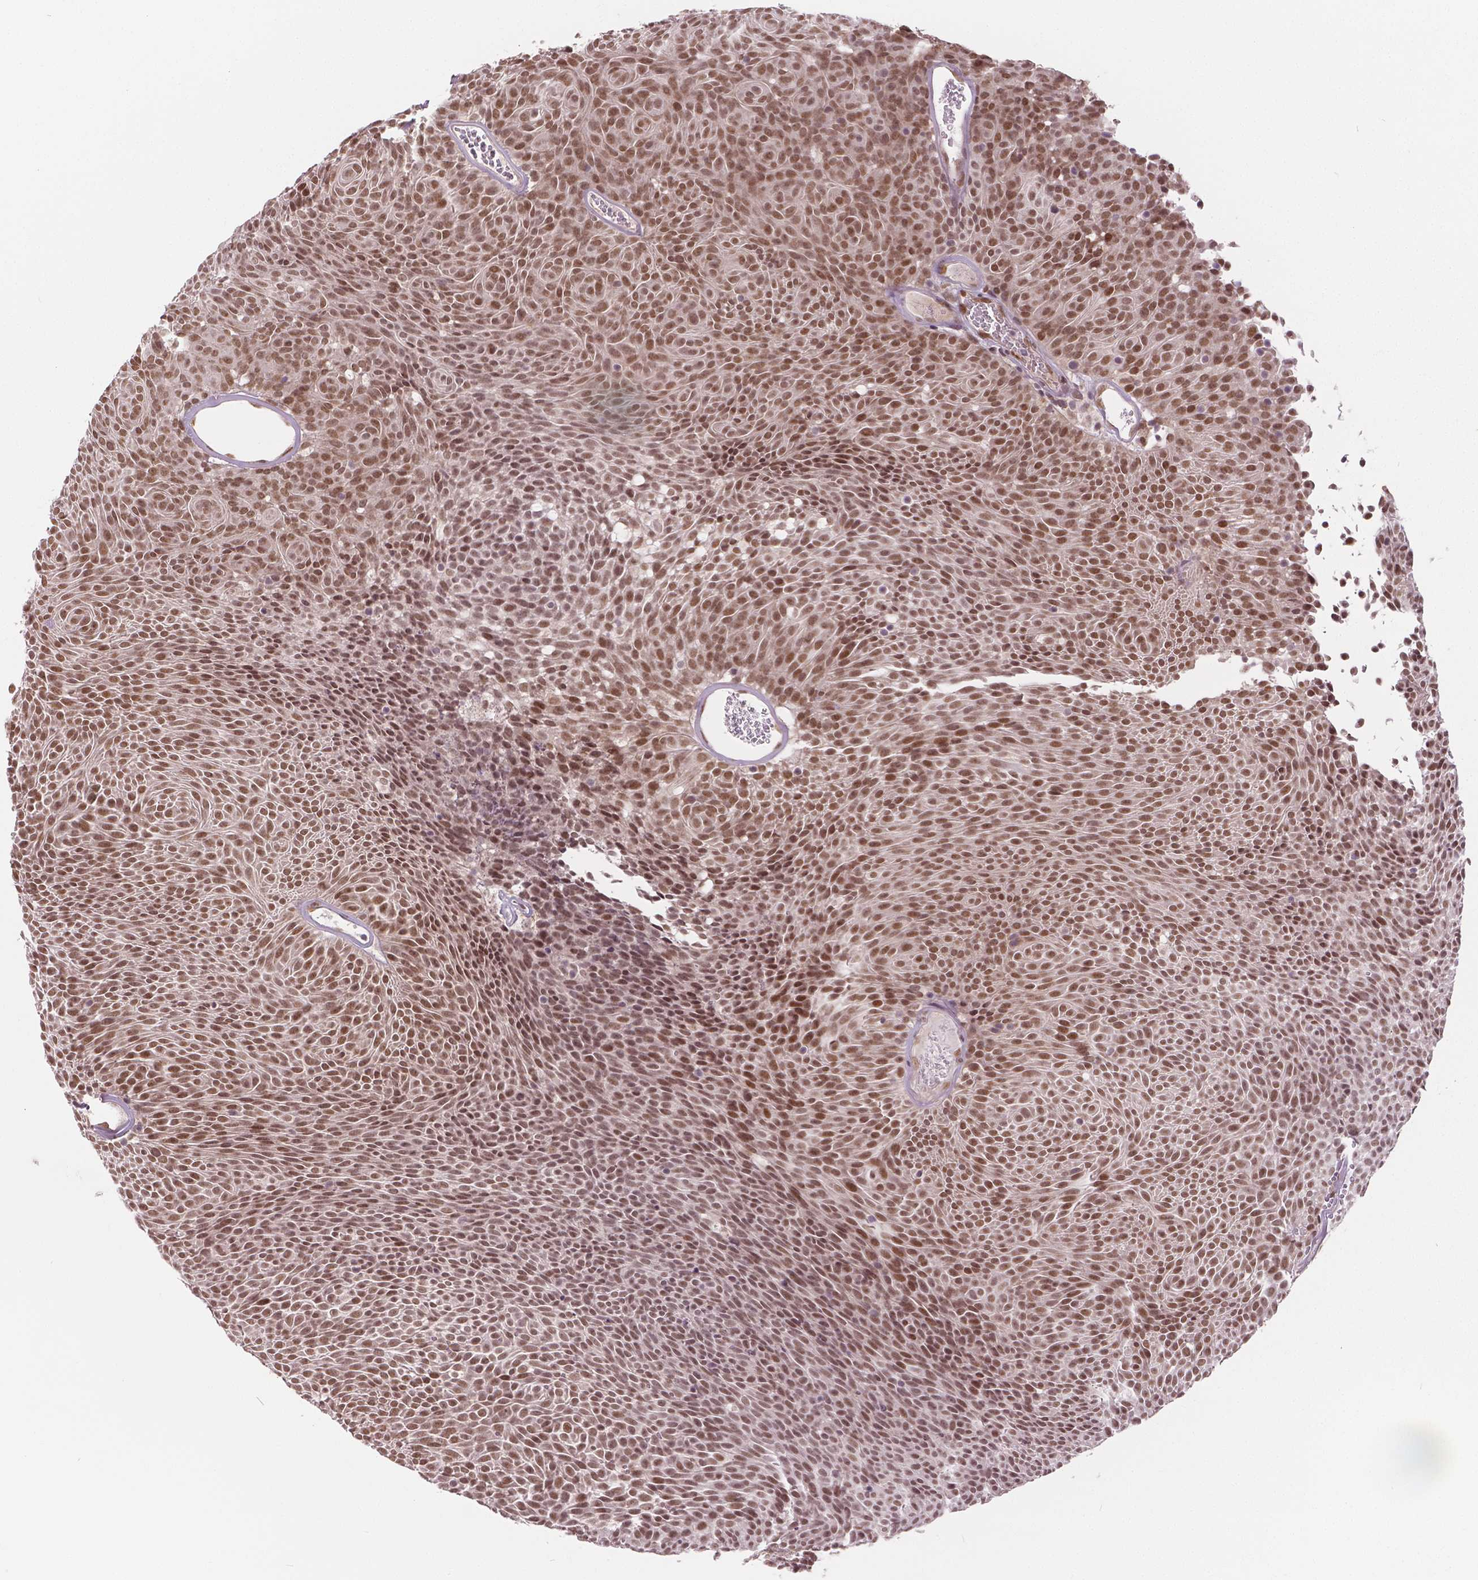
{"staining": {"intensity": "moderate", "quantity": "25%-75%", "location": "nuclear"}, "tissue": "urothelial cancer", "cell_type": "Tumor cells", "image_type": "cancer", "snomed": [{"axis": "morphology", "description": "Urothelial carcinoma, Low grade"}, {"axis": "topography", "description": "Urinary bladder"}], "caption": "Immunohistochemical staining of human low-grade urothelial carcinoma exhibits medium levels of moderate nuclear protein staining in approximately 25%-75% of tumor cells.", "gene": "HMBOX1", "patient": {"sex": "male", "age": 77}}